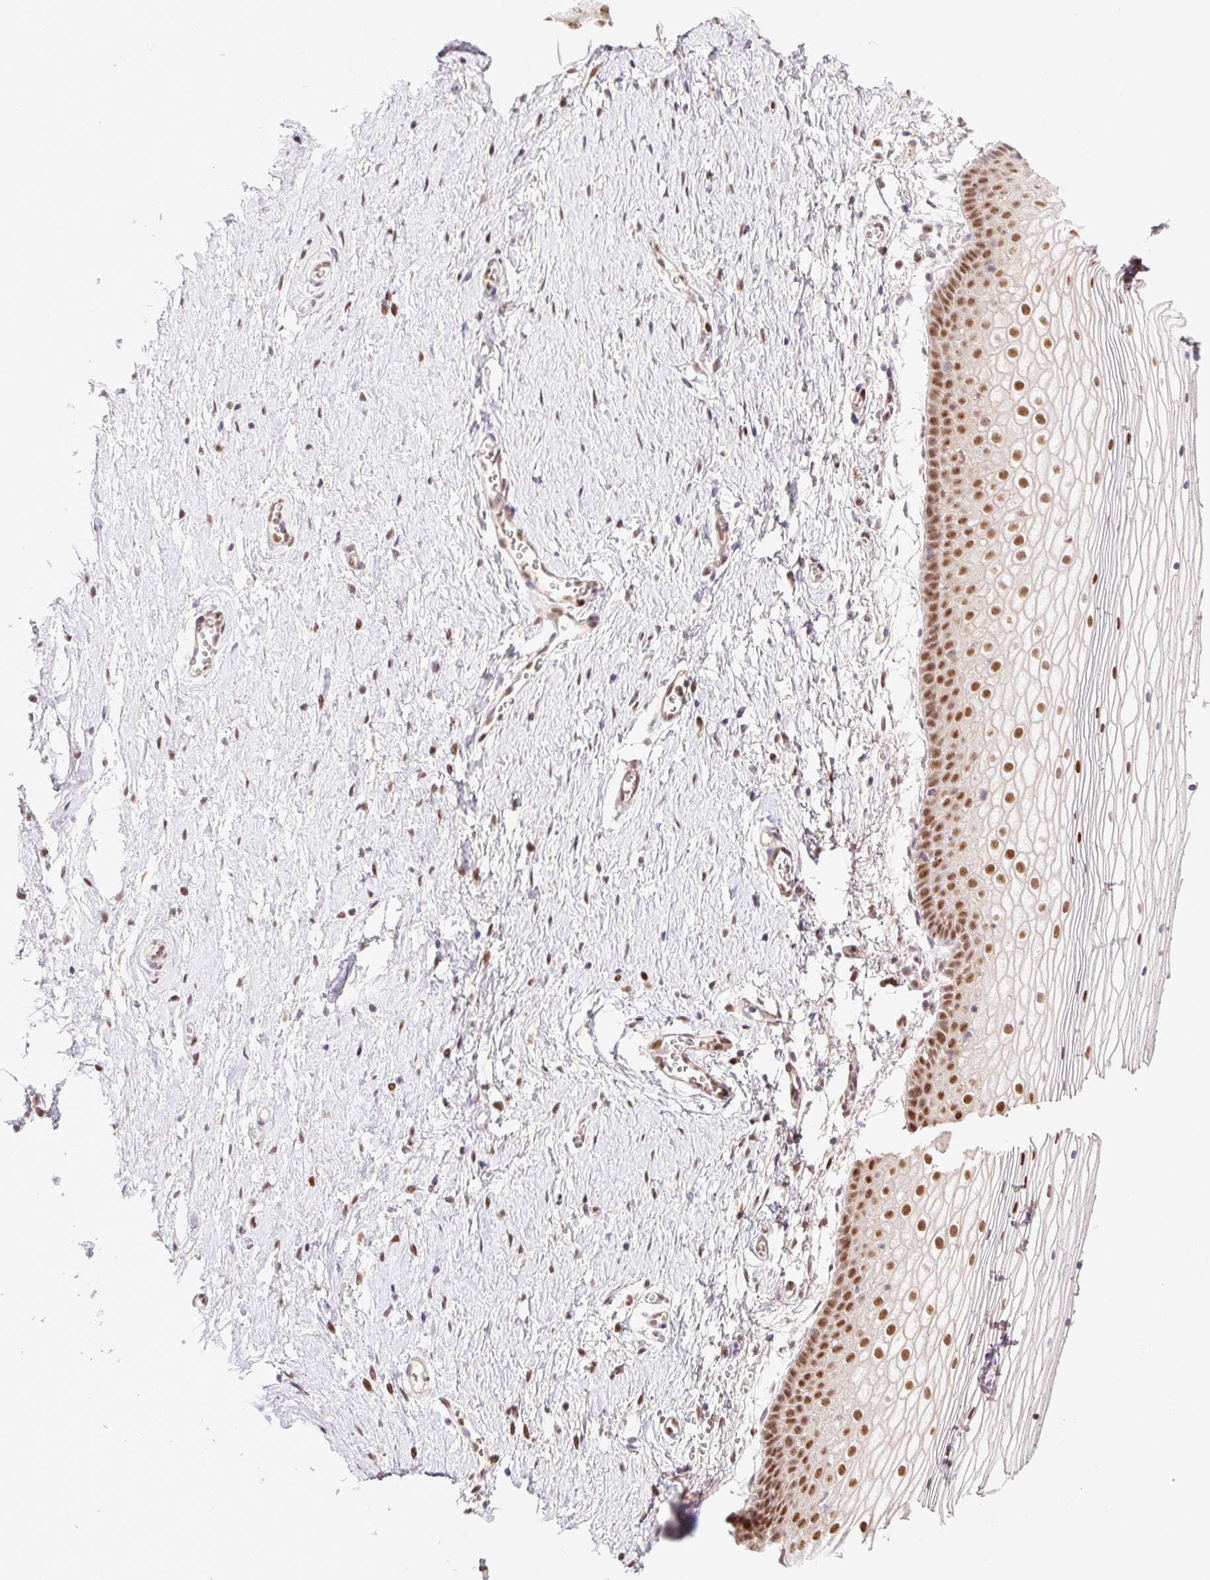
{"staining": {"intensity": "strong", "quantity": ">75%", "location": "nuclear"}, "tissue": "vagina", "cell_type": "Squamous epithelial cells", "image_type": "normal", "snomed": [{"axis": "morphology", "description": "Normal tissue, NOS"}, {"axis": "topography", "description": "Vagina"}], "caption": "Vagina stained with a brown dye reveals strong nuclear positive positivity in approximately >75% of squamous epithelial cells.", "gene": "GPR139", "patient": {"sex": "female", "age": 56}}